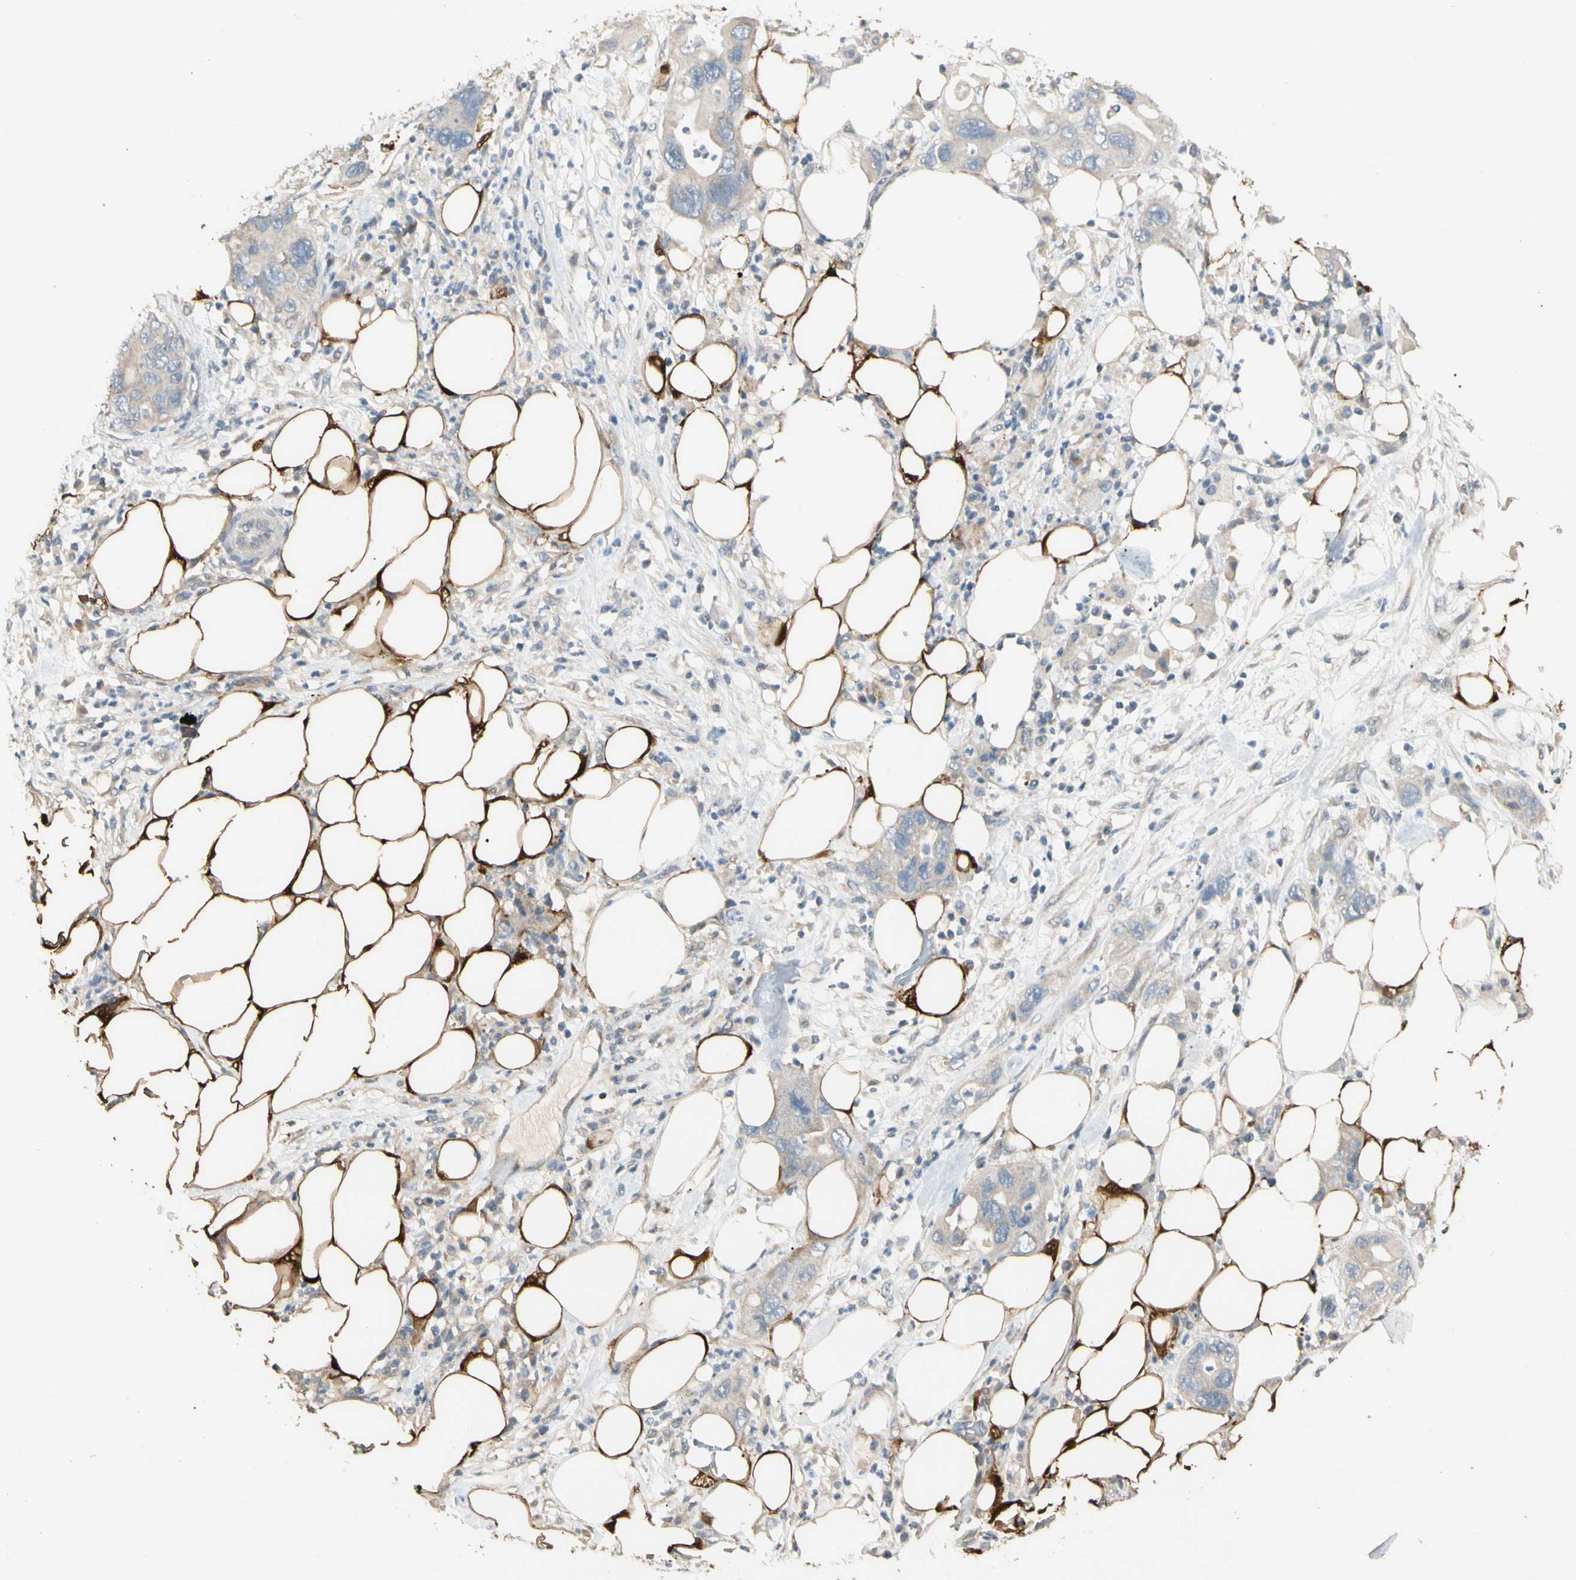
{"staining": {"intensity": "weak", "quantity": "<25%", "location": "cytoplasmic/membranous"}, "tissue": "pancreatic cancer", "cell_type": "Tumor cells", "image_type": "cancer", "snomed": [{"axis": "morphology", "description": "Adenocarcinoma, NOS"}, {"axis": "topography", "description": "Pancreas"}], "caption": "A high-resolution histopathology image shows immunohistochemistry staining of adenocarcinoma (pancreatic), which shows no significant positivity in tumor cells.", "gene": "GNE", "patient": {"sex": "female", "age": 71}}